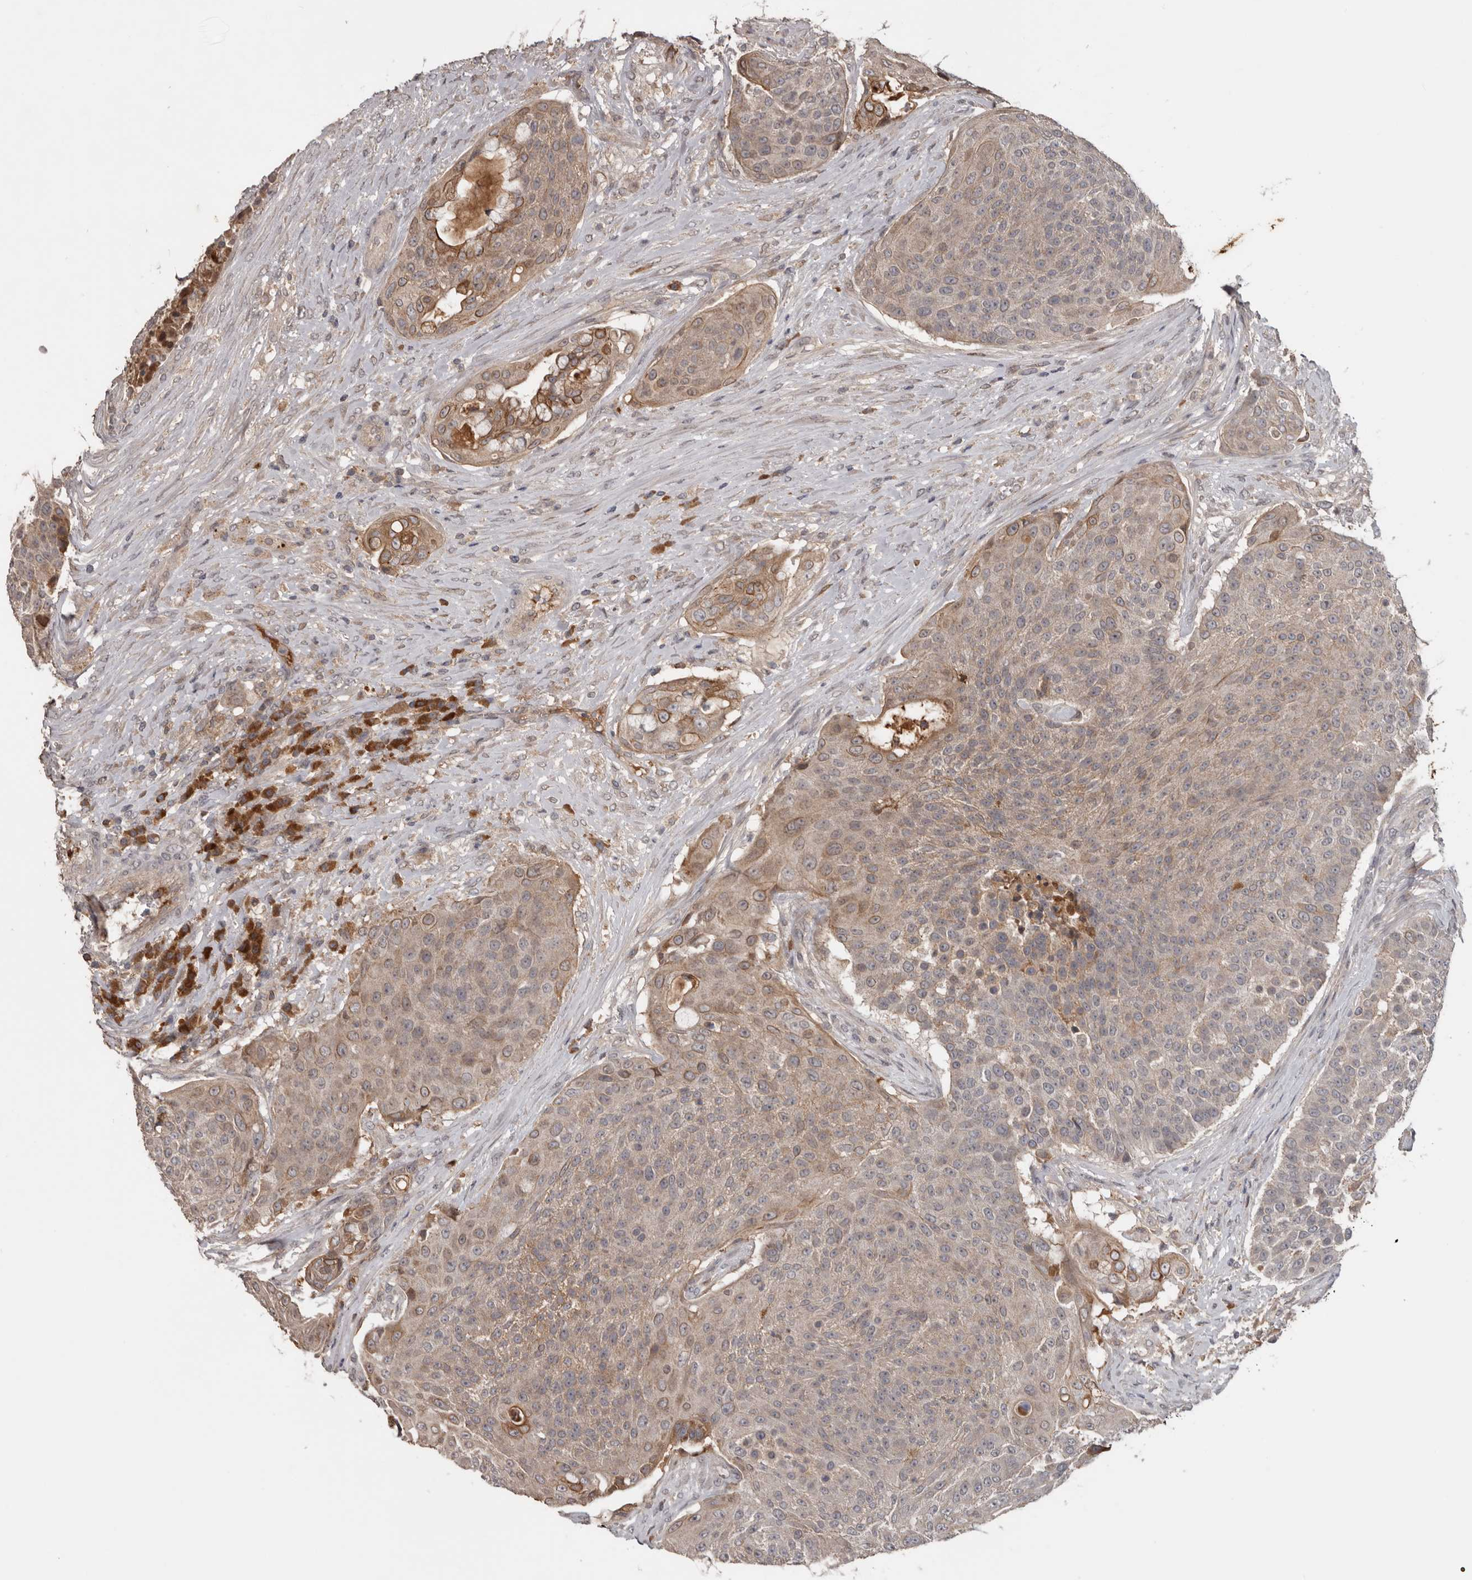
{"staining": {"intensity": "weak", "quantity": ">75%", "location": "cytoplasmic/membranous"}, "tissue": "urothelial cancer", "cell_type": "Tumor cells", "image_type": "cancer", "snomed": [{"axis": "morphology", "description": "Urothelial carcinoma, High grade"}, {"axis": "topography", "description": "Urinary bladder"}], "caption": "High-grade urothelial carcinoma stained with immunohistochemistry (IHC) shows weak cytoplasmic/membranous staining in about >75% of tumor cells. (DAB IHC with brightfield microscopy, high magnification).", "gene": "NMUR1", "patient": {"sex": "female", "age": 63}}